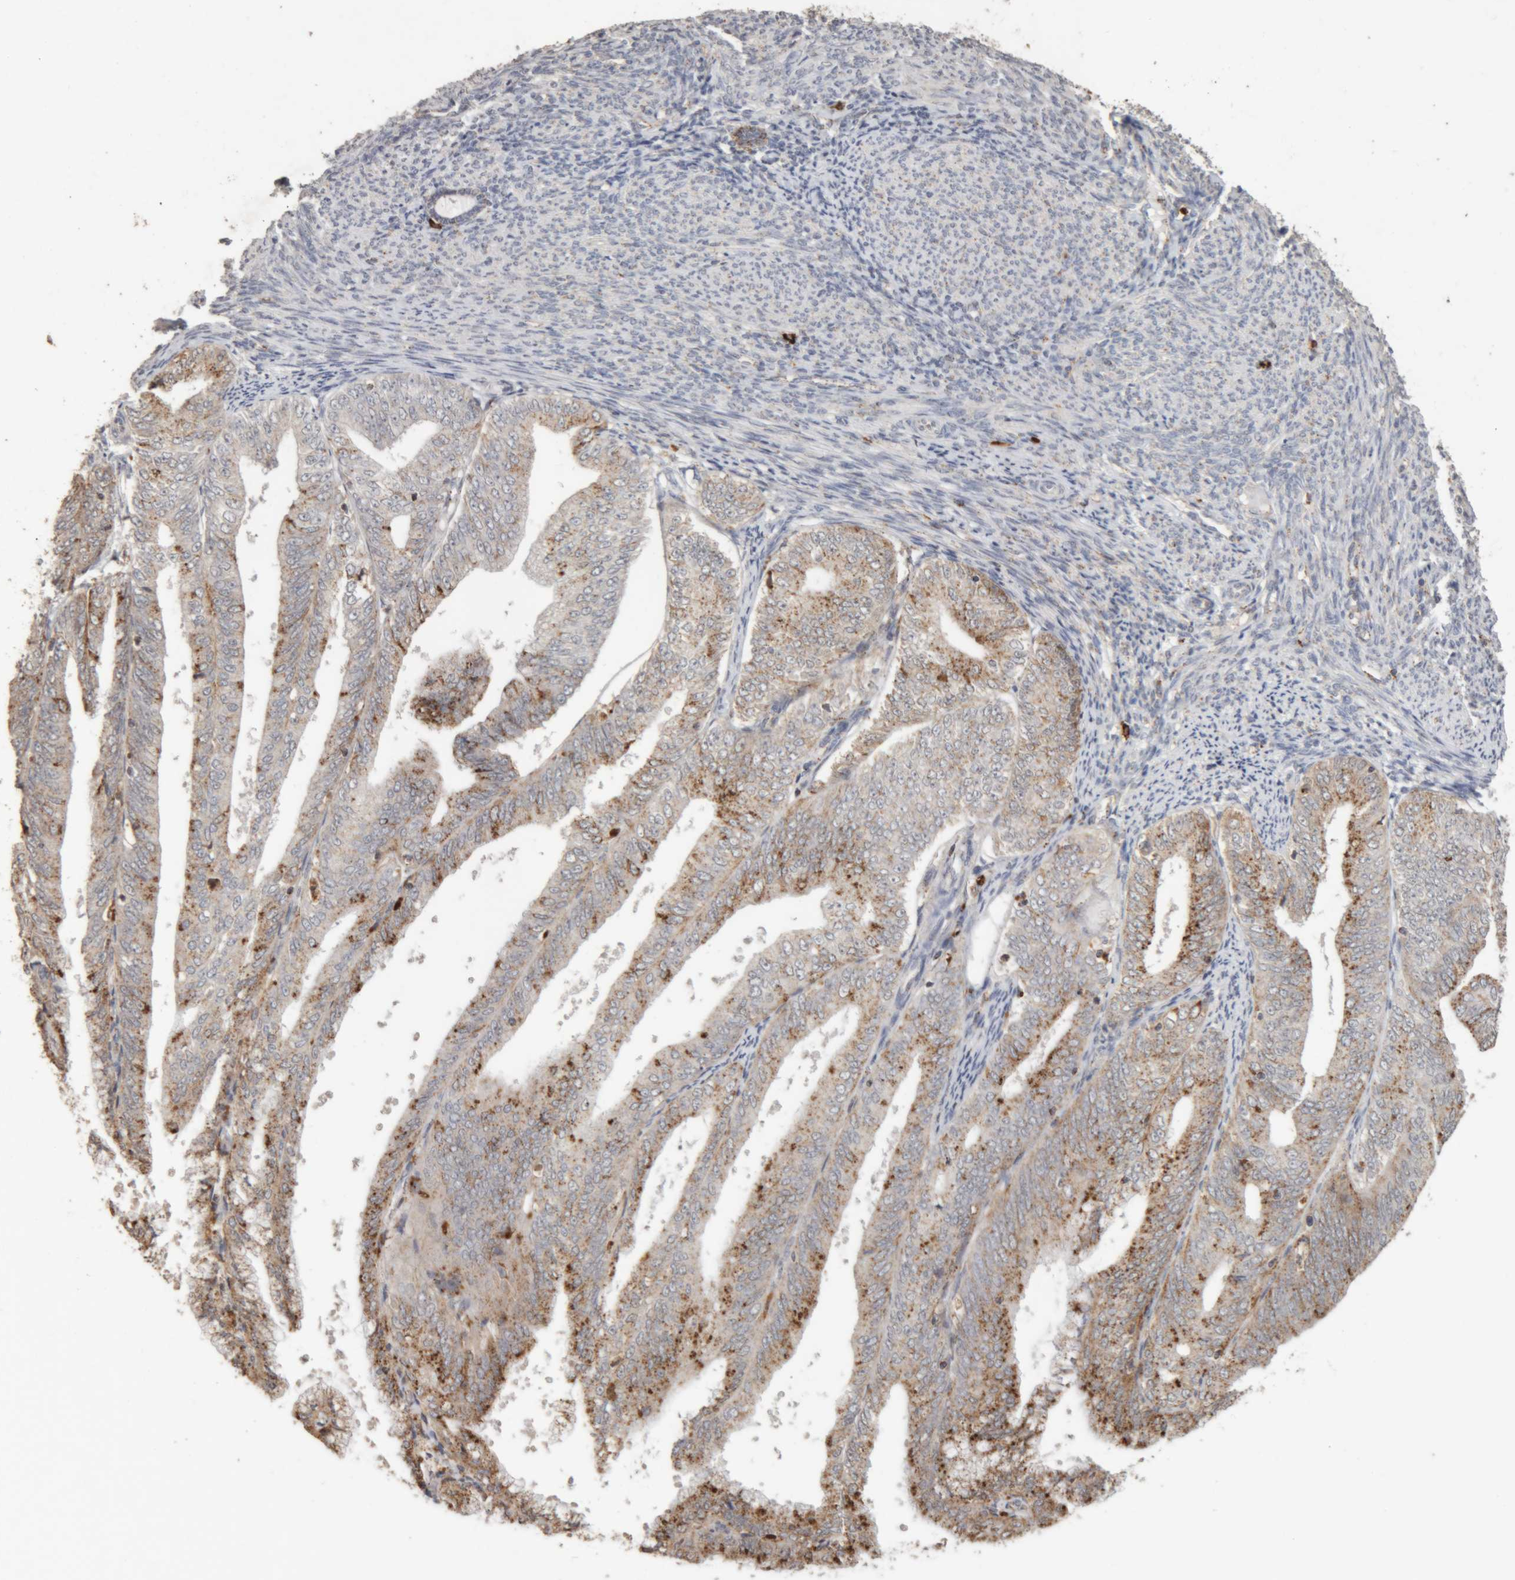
{"staining": {"intensity": "strong", "quantity": ">75%", "location": "cytoplasmic/membranous"}, "tissue": "endometrial cancer", "cell_type": "Tumor cells", "image_type": "cancer", "snomed": [{"axis": "morphology", "description": "Adenocarcinoma, NOS"}, {"axis": "topography", "description": "Endometrium"}], "caption": "Protein expression analysis of human endometrial cancer (adenocarcinoma) reveals strong cytoplasmic/membranous expression in approximately >75% of tumor cells. (Stains: DAB in brown, nuclei in blue, Microscopy: brightfield microscopy at high magnification).", "gene": "ARSA", "patient": {"sex": "female", "age": 63}}